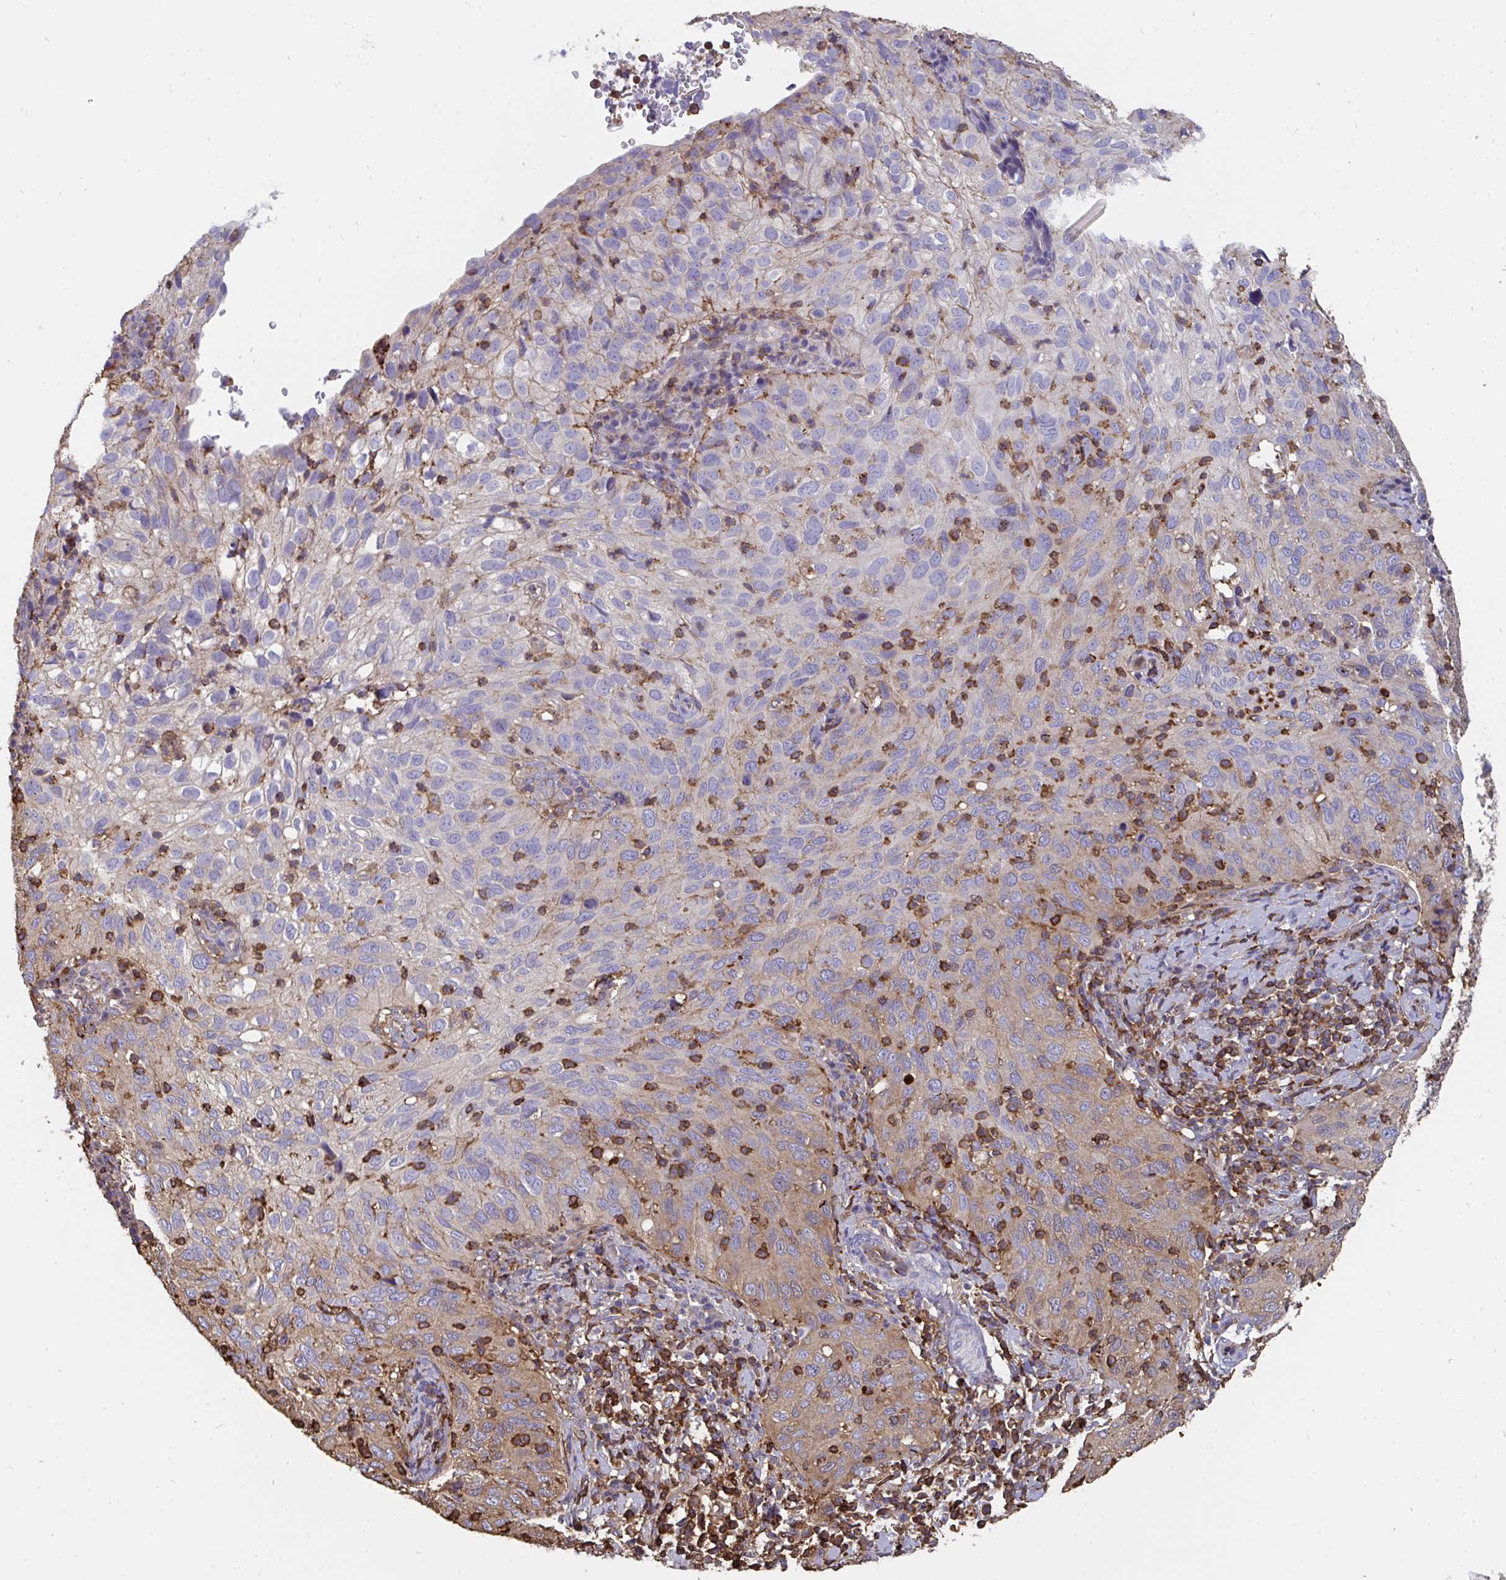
{"staining": {"intensity": "weak", "quantity": "<25%", "location": "cytoplasmic/membranous"}, "tissue": "cervical cancer", "cell_type": "Tumor cells", "image_type": "cancer", "snomed": [{"axis": "morphology", "description": "Squamous cell carcinoma, NOS"}, {"axis": "topography", "description": "Cervix"}], "caption": "IHC image of cervical cancer (squamous cell carcinoma) stained for a protein (brown), which shows no expression in tumor cells.", "gene": "CFL1", "patient": {"sex": "female", "age": 52}}